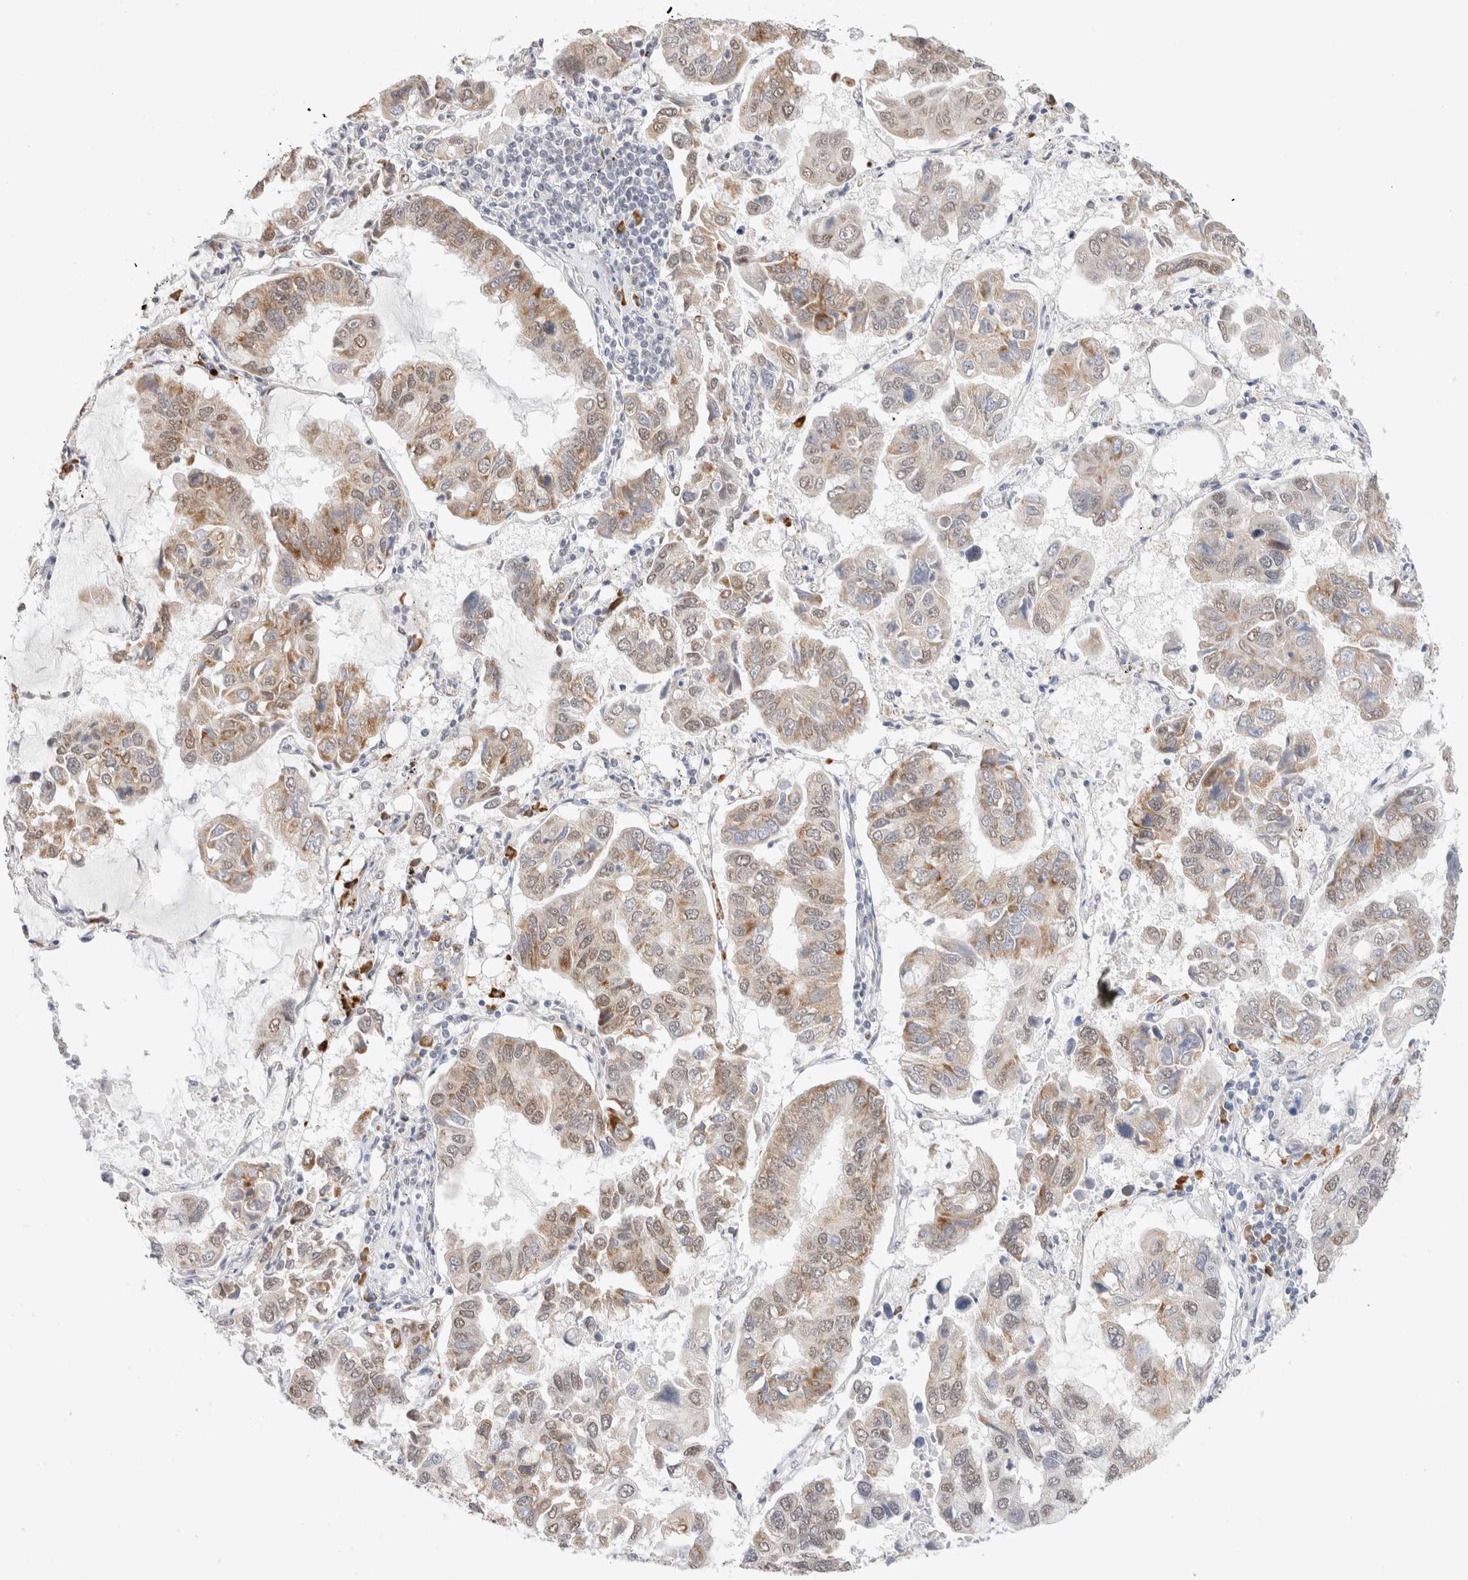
{"staining": {"intensity": "moderate", "quantity": "25%-75%", "location": "cytoplasmic/membranous"}, "tissue": "lung cancer", "cell_type": "Tumor cells", "image_type": "cancer", "snomed": [{"axis": "morphology", "description": "Adenocarcinoma, NOS"}, {"axis": "topography", "description": "Lung"}], "caption": "Brown immunohistochemical staining in human lung cancer demonstrates moderate cytoplasmic/membranous staining in about 25%-75% of tumor cells.", "gene": "HDLBP", "patient": {"sex": "male", "age": 64}}